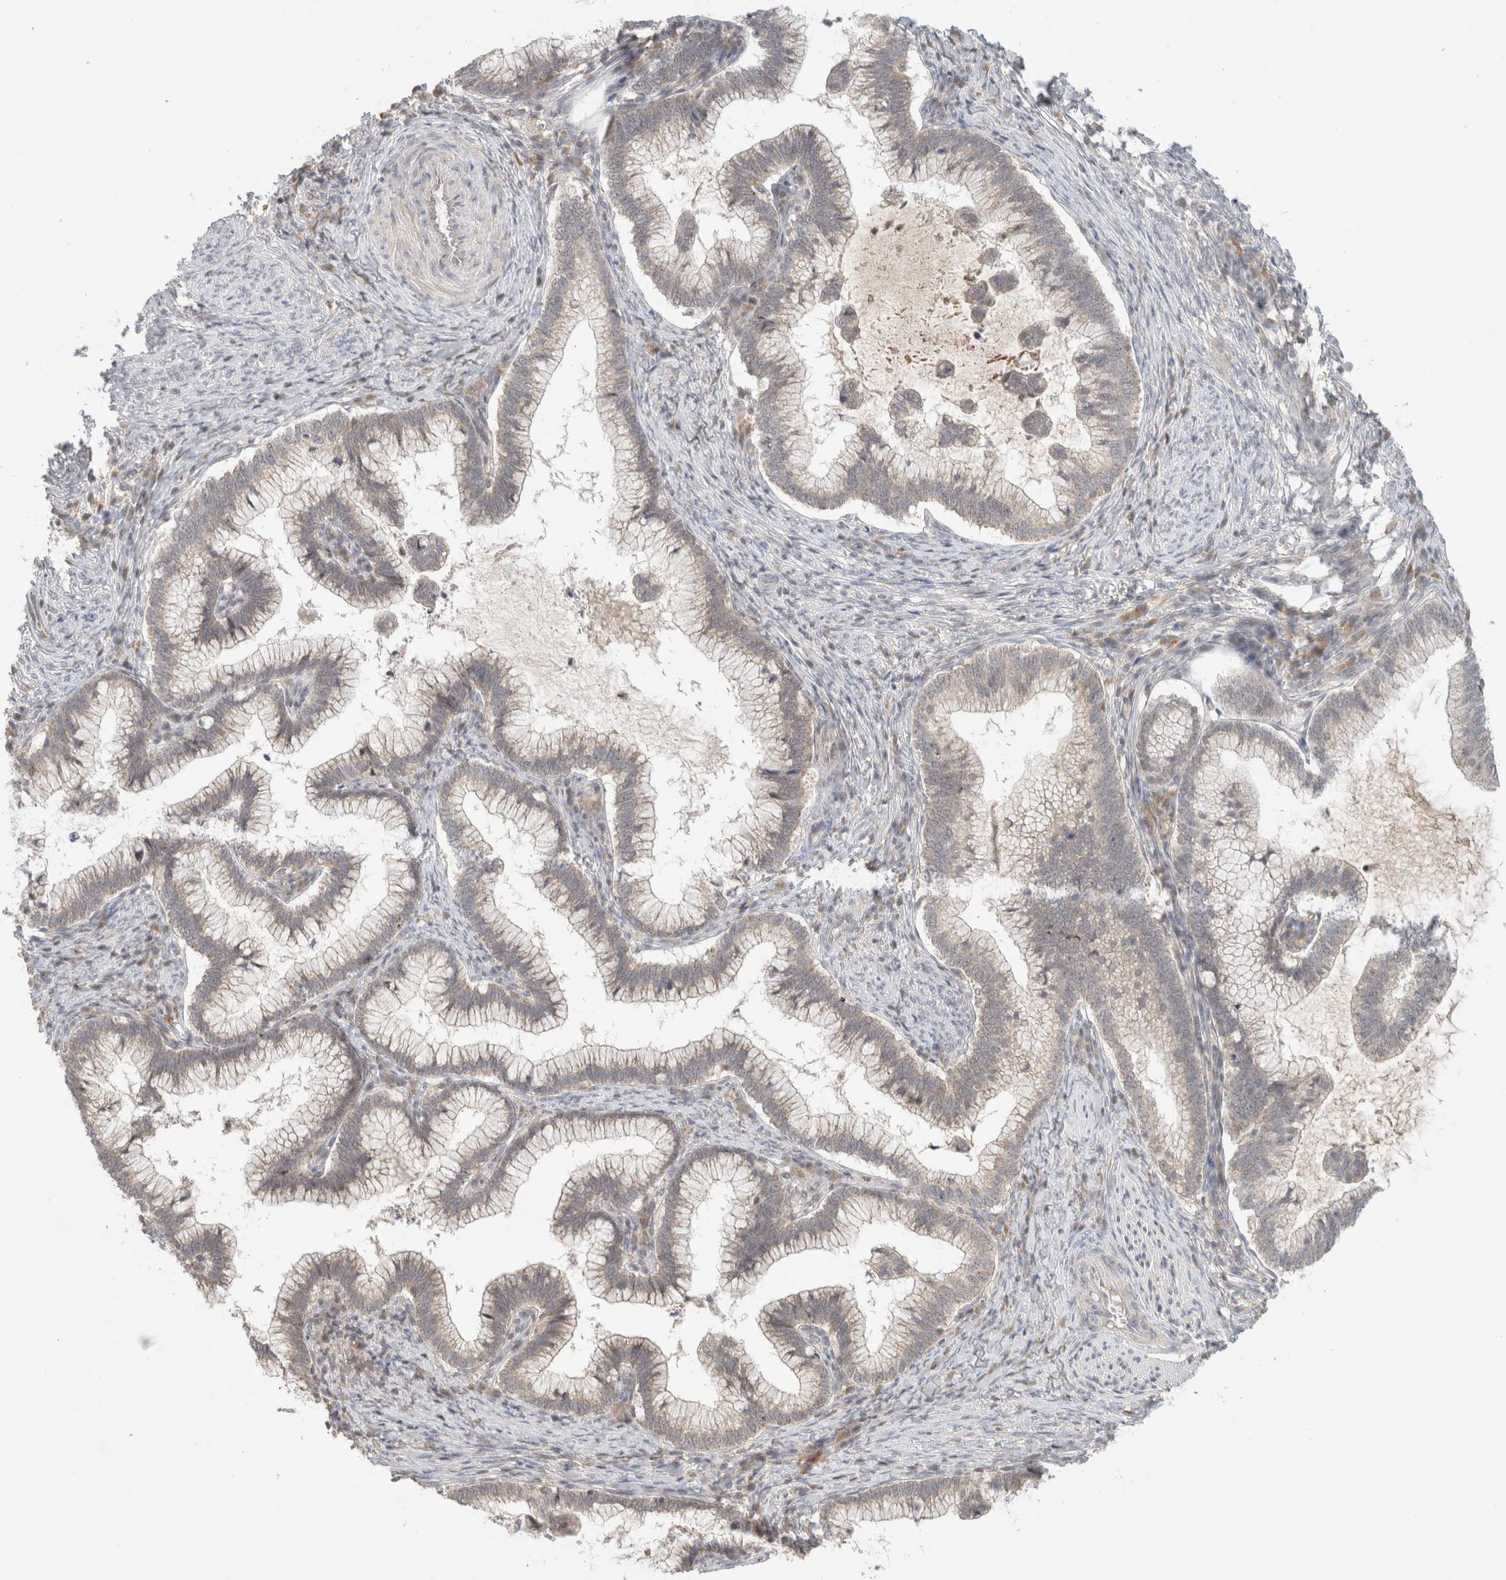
{"staining": {"intensity": "weak", "quantity": ">75%", "location": "cytoplasmic/membranous"}, "tissue": "cervical cancer", "cell_type": "Tumor cells", "image_type": "cancer", "snomed": [{"axis": "morphology", "description": "Adenocarcinoma, NOS"}, {"axis": "topography", "description": "Cervix"}], "caption": "Protein analysis of adenocarcinoma (cervical) tissue shows weak cytoplasmic/membranous expression in approximately >75% of tumor cells.", "gene": "MRM3", "patient": {"sex": "female", "age": 36}}